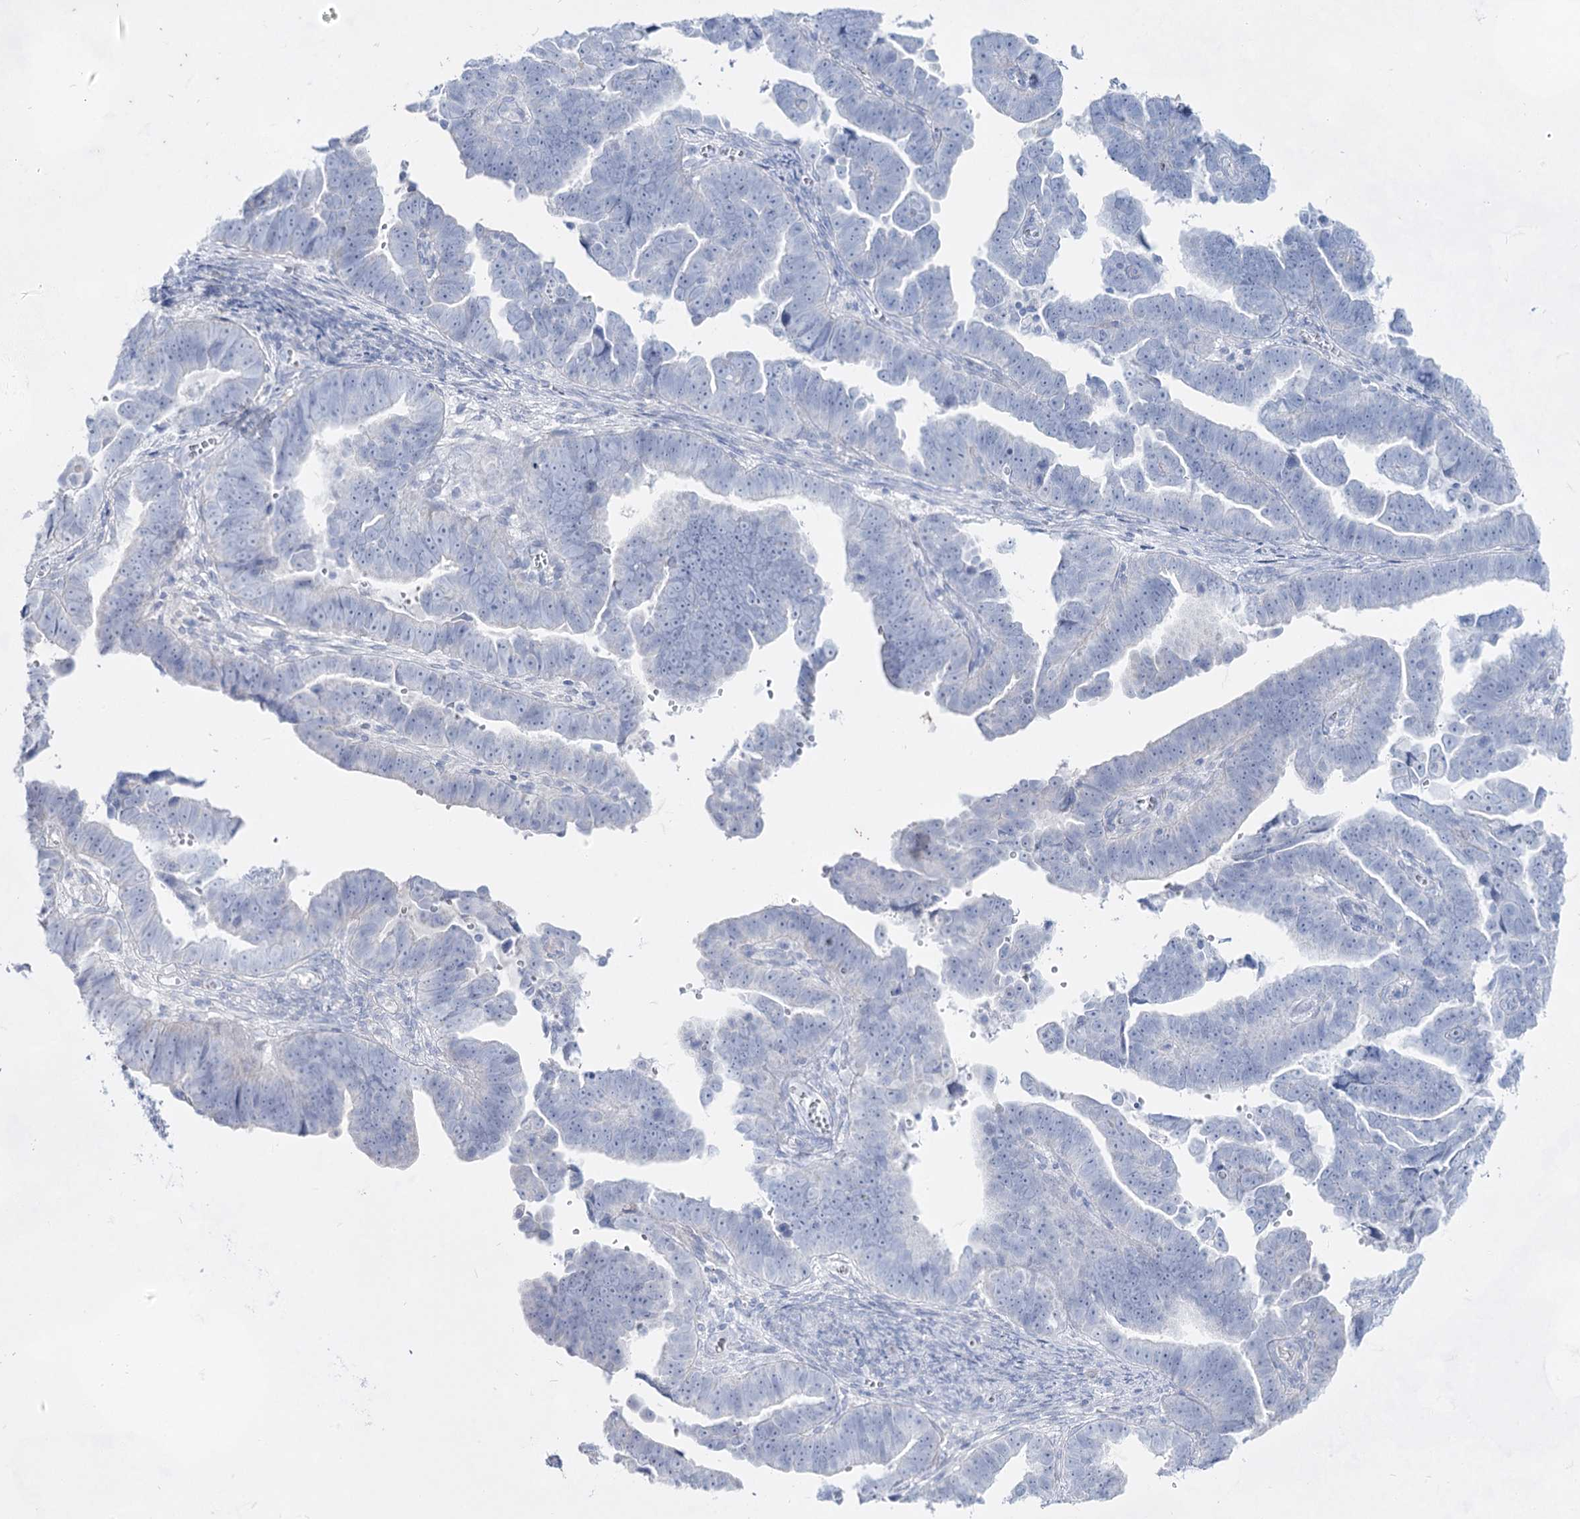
{"staining": {"intensity": "negative", "quantity": "none", "location": "none"}, "tissue": "endometrial cancer", "cell_type": "Tumor cells", "image_type": "cancer", "snomed": [{"axis": "morphology", "description": "Adenocarcinoma, NOS"}, {"axis": "topography", "description": "Endometrium"}], "caption": "Immunohistochemical staining of human endometrial cancer displays no significant positivity in tumor cells.", "gene": "ACRV1", "patient": {"sex": "female", "age": 75}}